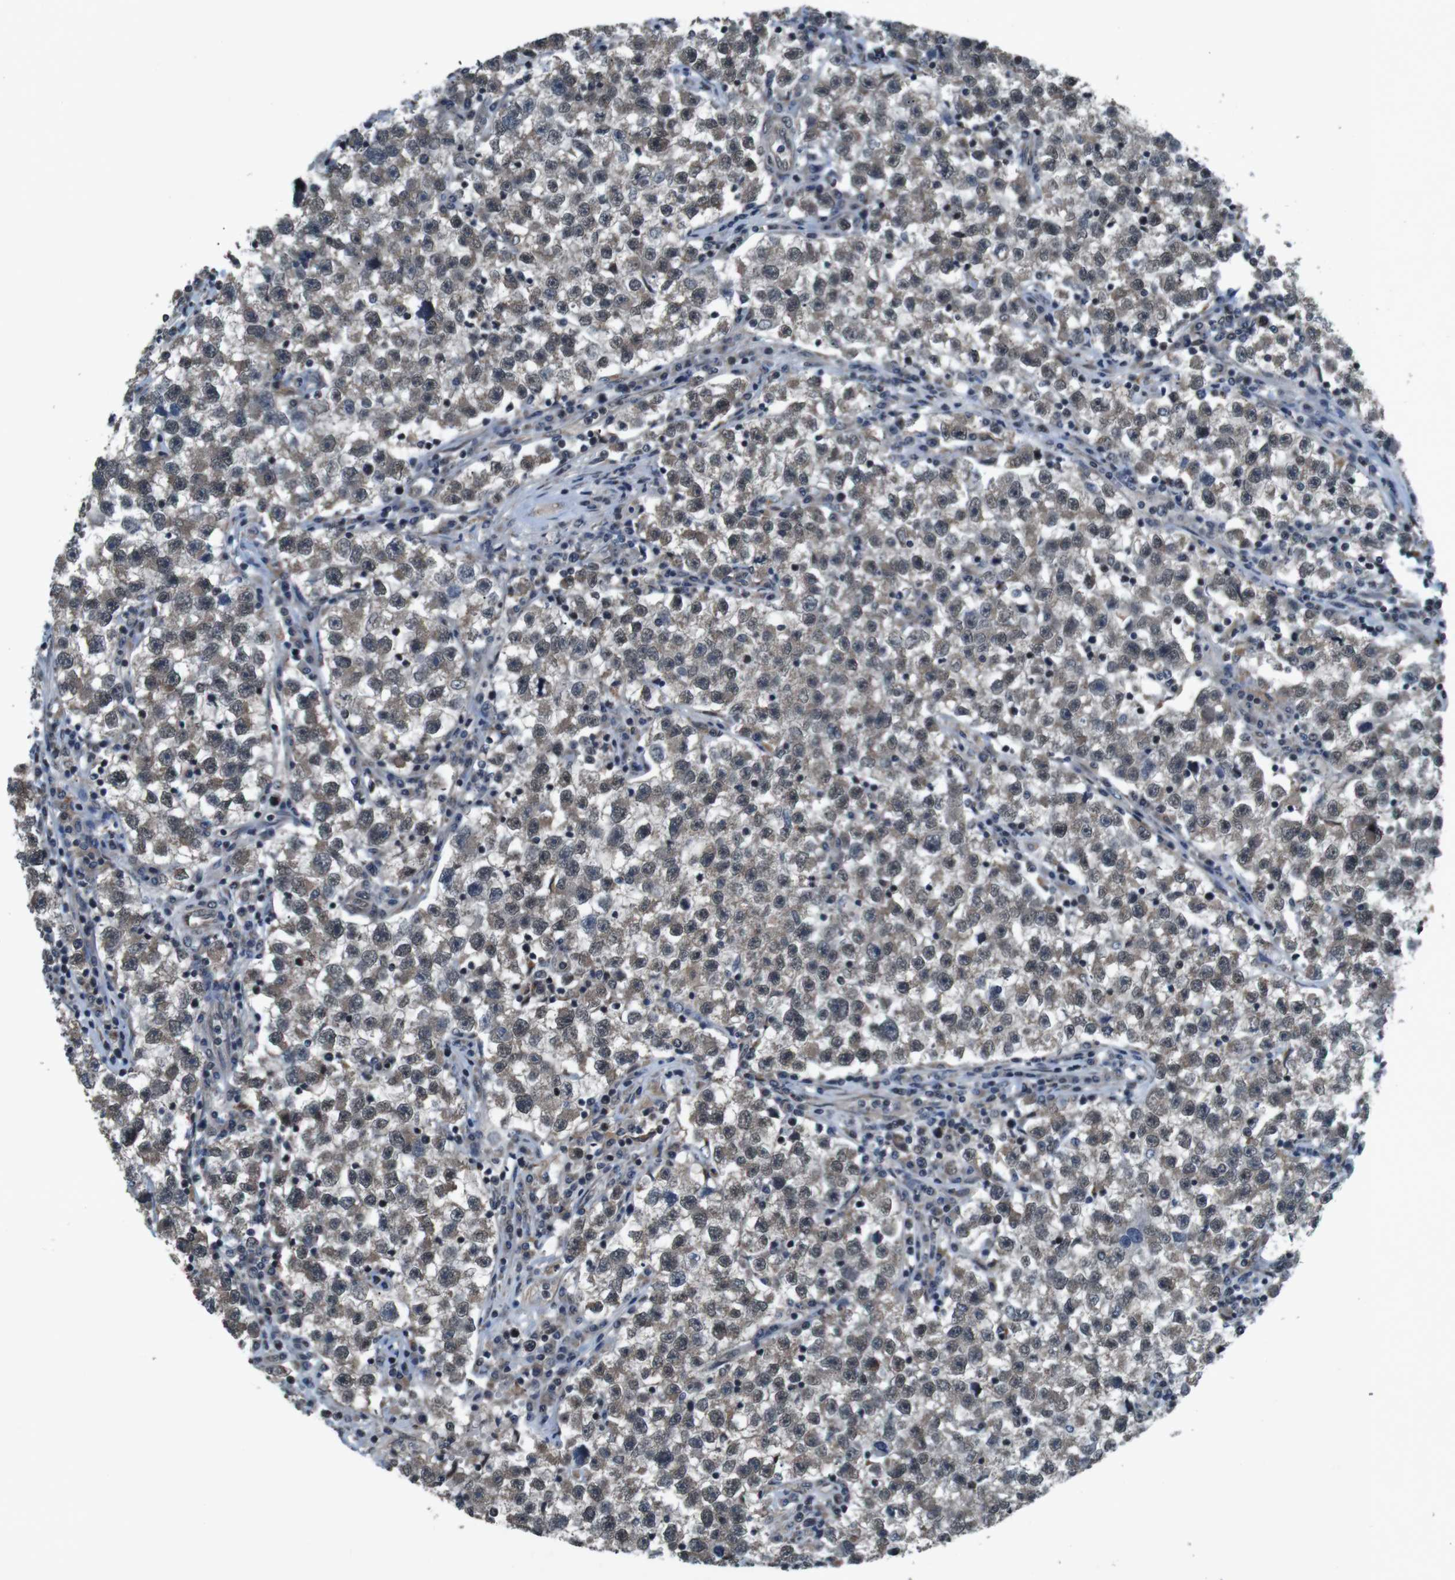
{"staining": {"intensity": "weak", "quantity": ">75%", "location": "cytoplasmic/membranous,nuclear"}, "tissue": "testis cancer", "cell_type": "Tumor cells", "image_type": "cancer", "snomed": [{"axis": "morphology", "description": "Seminoma, NOS"}, {"axis": "topography", "description": "Testis"}], "caption": "Testis cancer tissue demonstrates weak cytoplasmic/membranous and nuclear staining in about >75% of tumor cells, visualized by immunohistochemistry. Nuclei are stained in blue.", "gene": "SOCS1", "patient": {"sex": "male", "age": 22}}